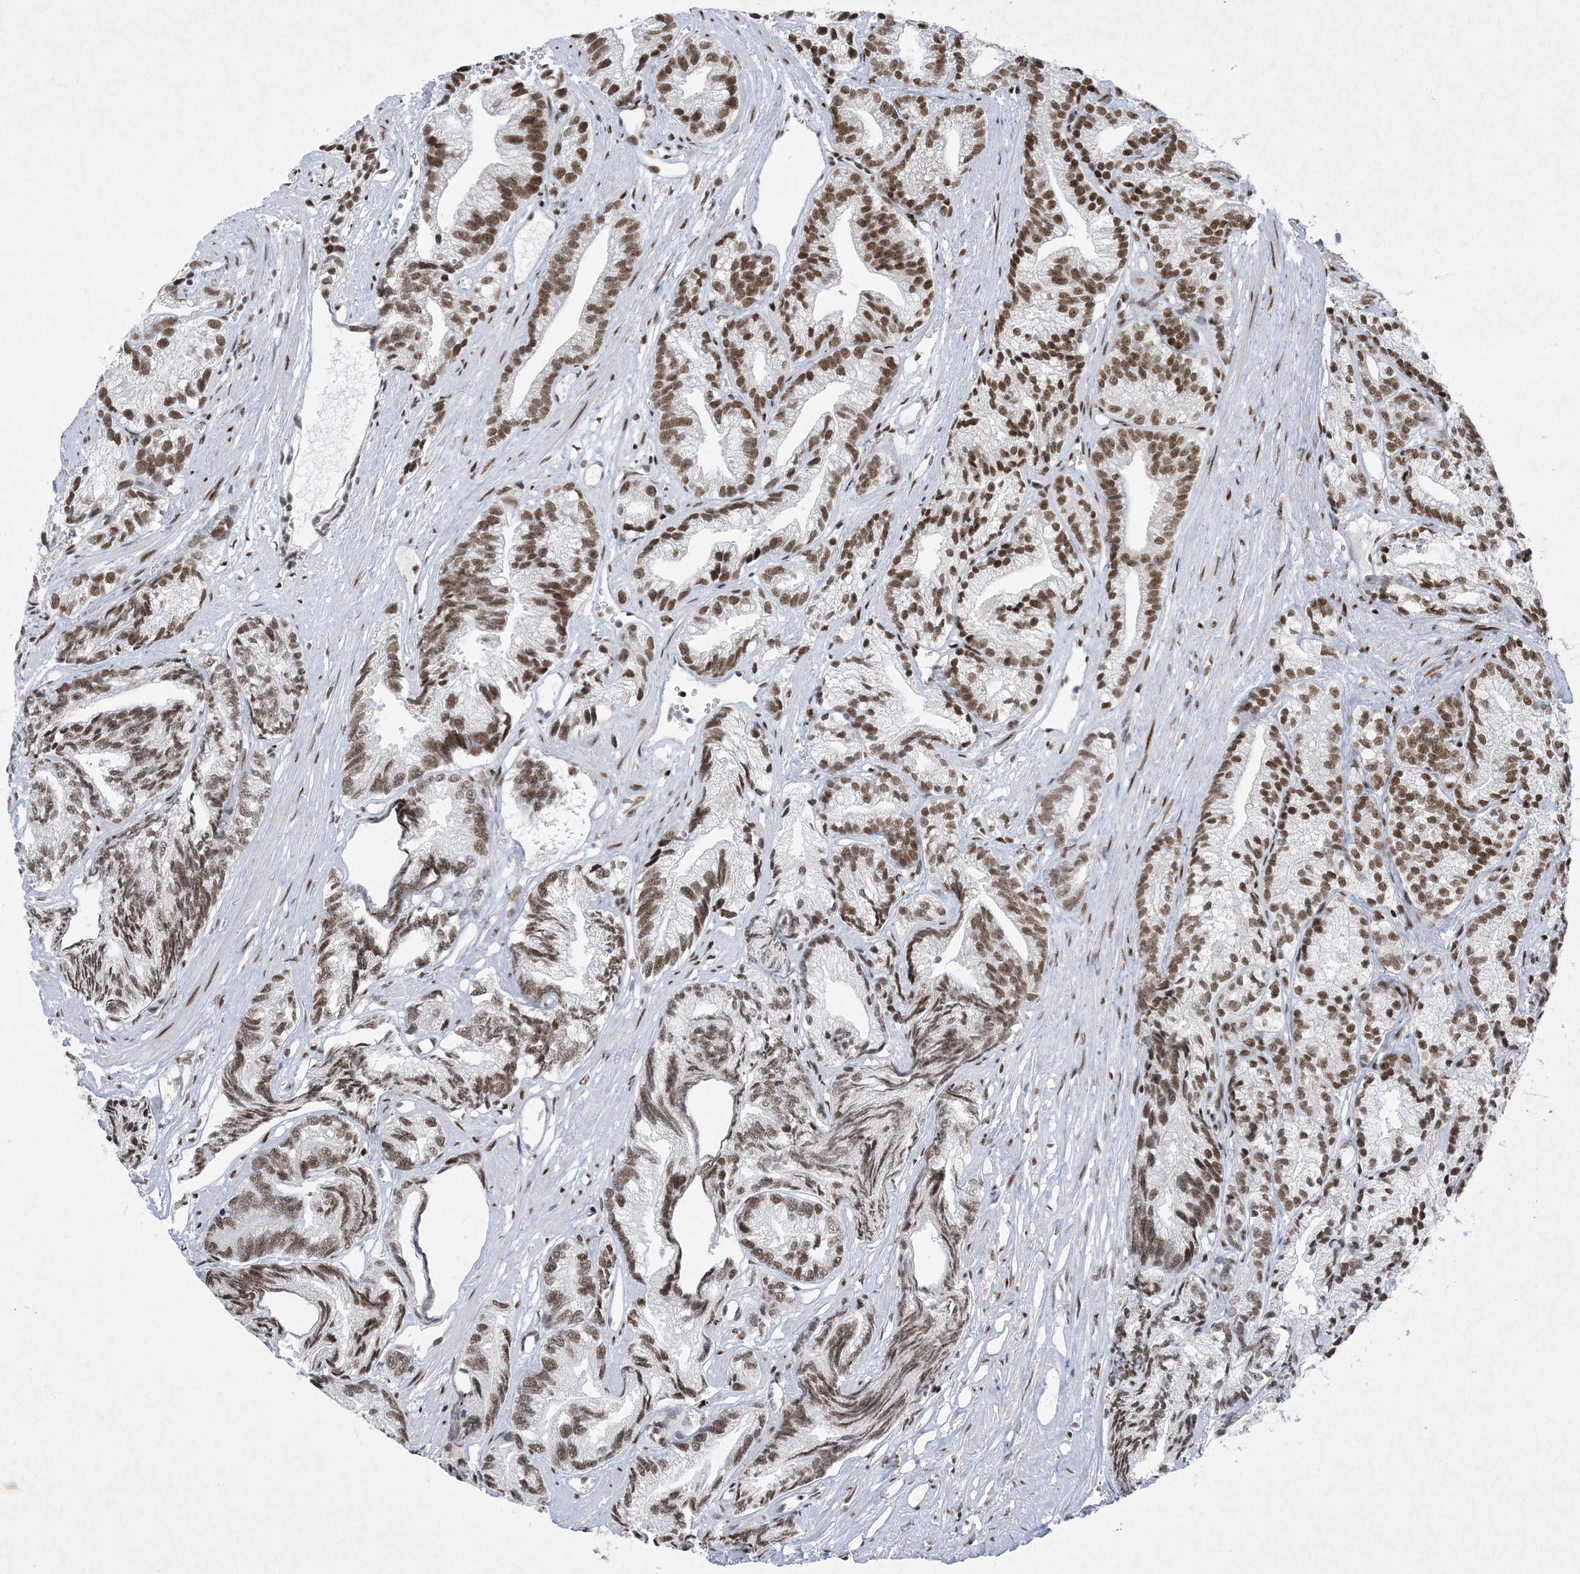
{"staining": {"intensity": "moderate", "quantity": ">75%", "location": "nuclear"}, "tissue": "prostate cancer", "cell_type": "Tumor cells", "image_type": "cancer", "snomed": [{"axis": "morphology", "description": "Adenocarcinoma, Low grade"}, {"axis": "topography", "description": "Prostate"}], "caption": "Approximately >75% of tumor cells in human prostate low-grade adenocarcinoma reveal moderate nuclear protein staining as visualized by brown immunohistochemical staining.", "gene": "PKNOX2", "patient": {"sex": "male", "age": 89}}